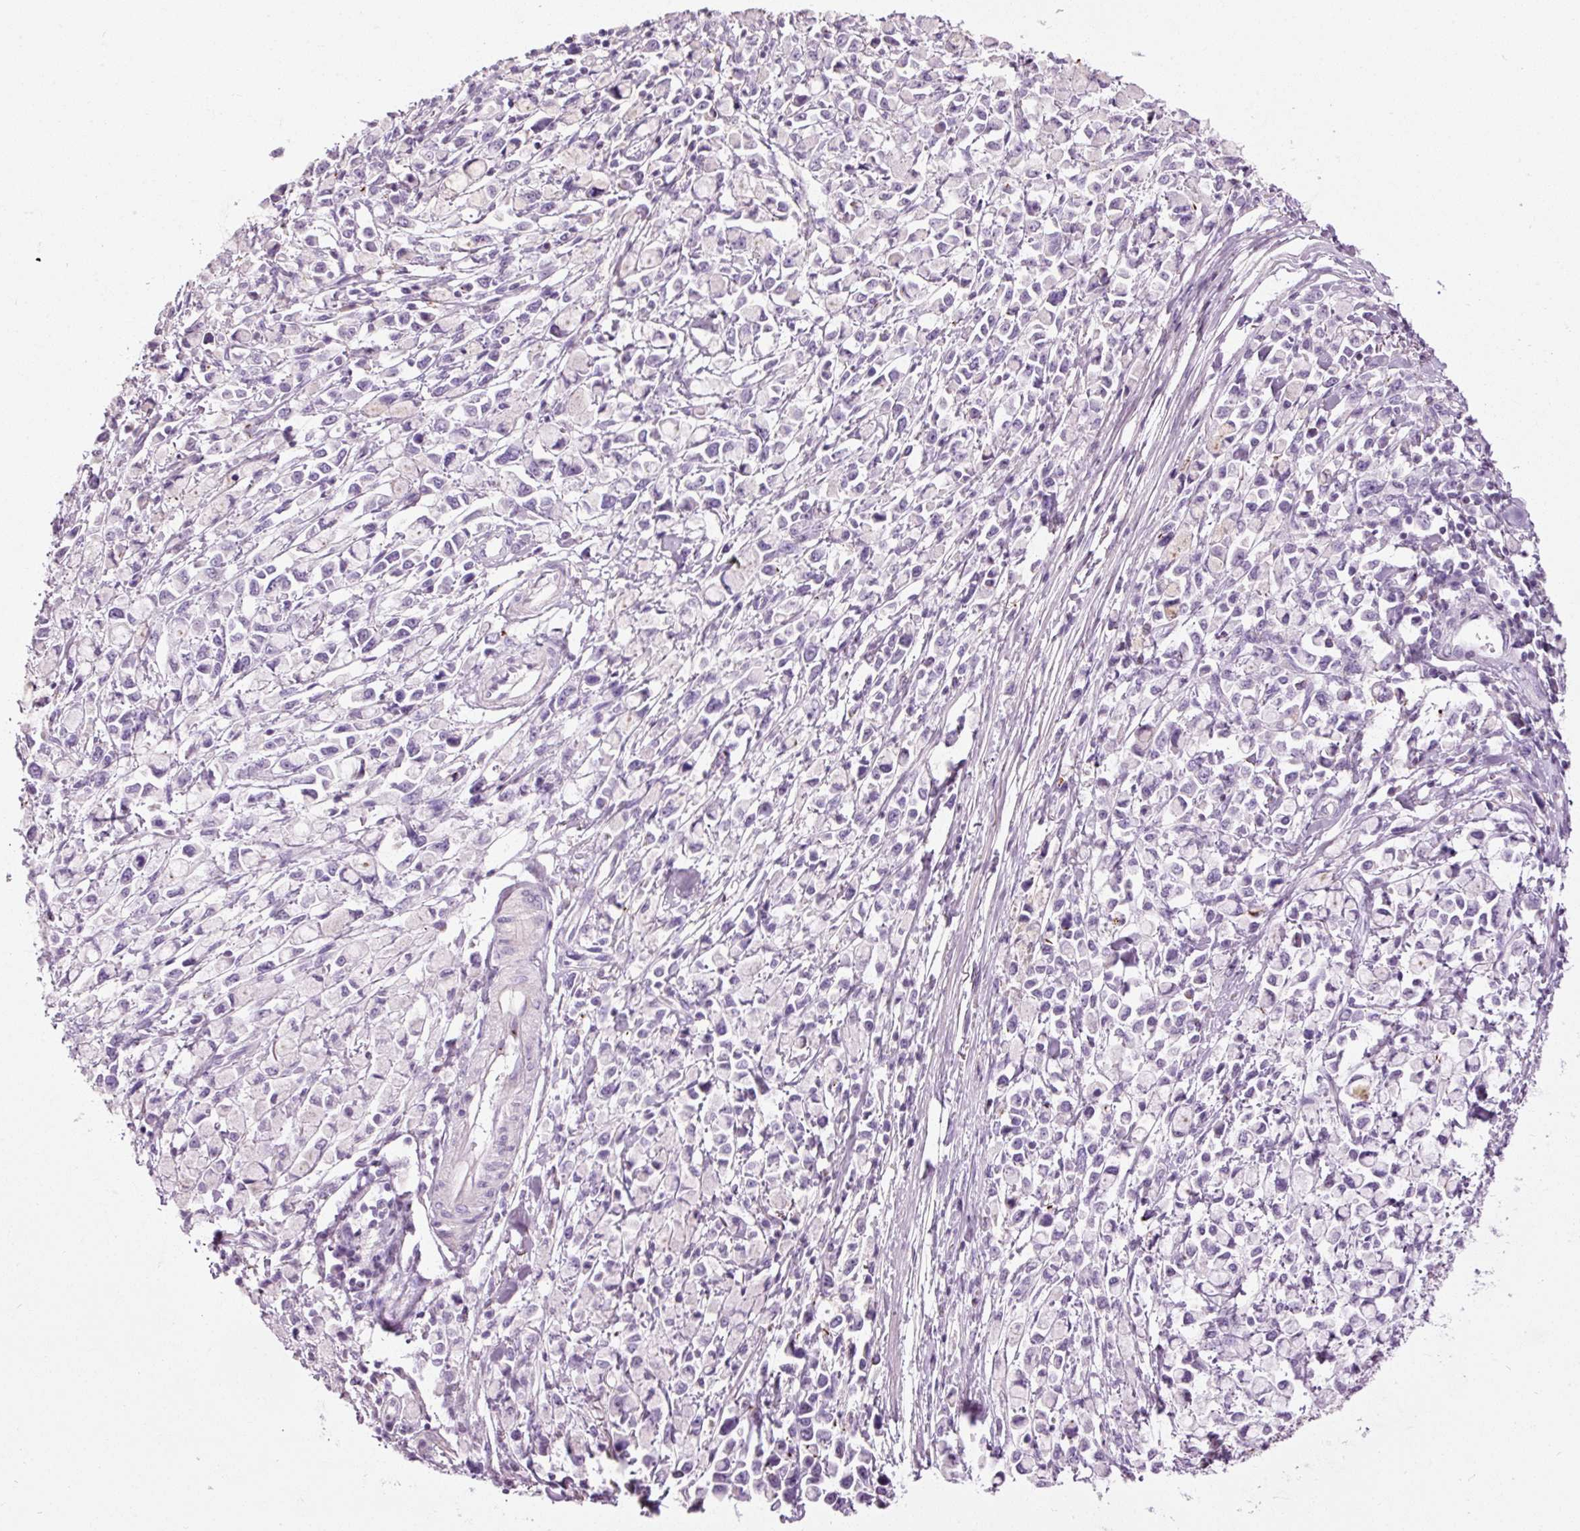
{"staining": {"intensity": "negative", "quantity": "none", "location": "none"}, "tissue": "stomach cancer", "cell_type": "Tumor cells", "image_type": "cancer", "snomed": [{"axis": "morphology", "description": "Adenocarcinoma, NOS"}, {"axis": "topography", "description": "Stomach"}], "caption": "The immunohistochemistry (IHC) photomicrograph has no significant expression in tumor cells of stomach cancer (adenocarcinoma) tissue.", "gene": "MUC5AC", "patient": {"sex": "female", "age": 81}}